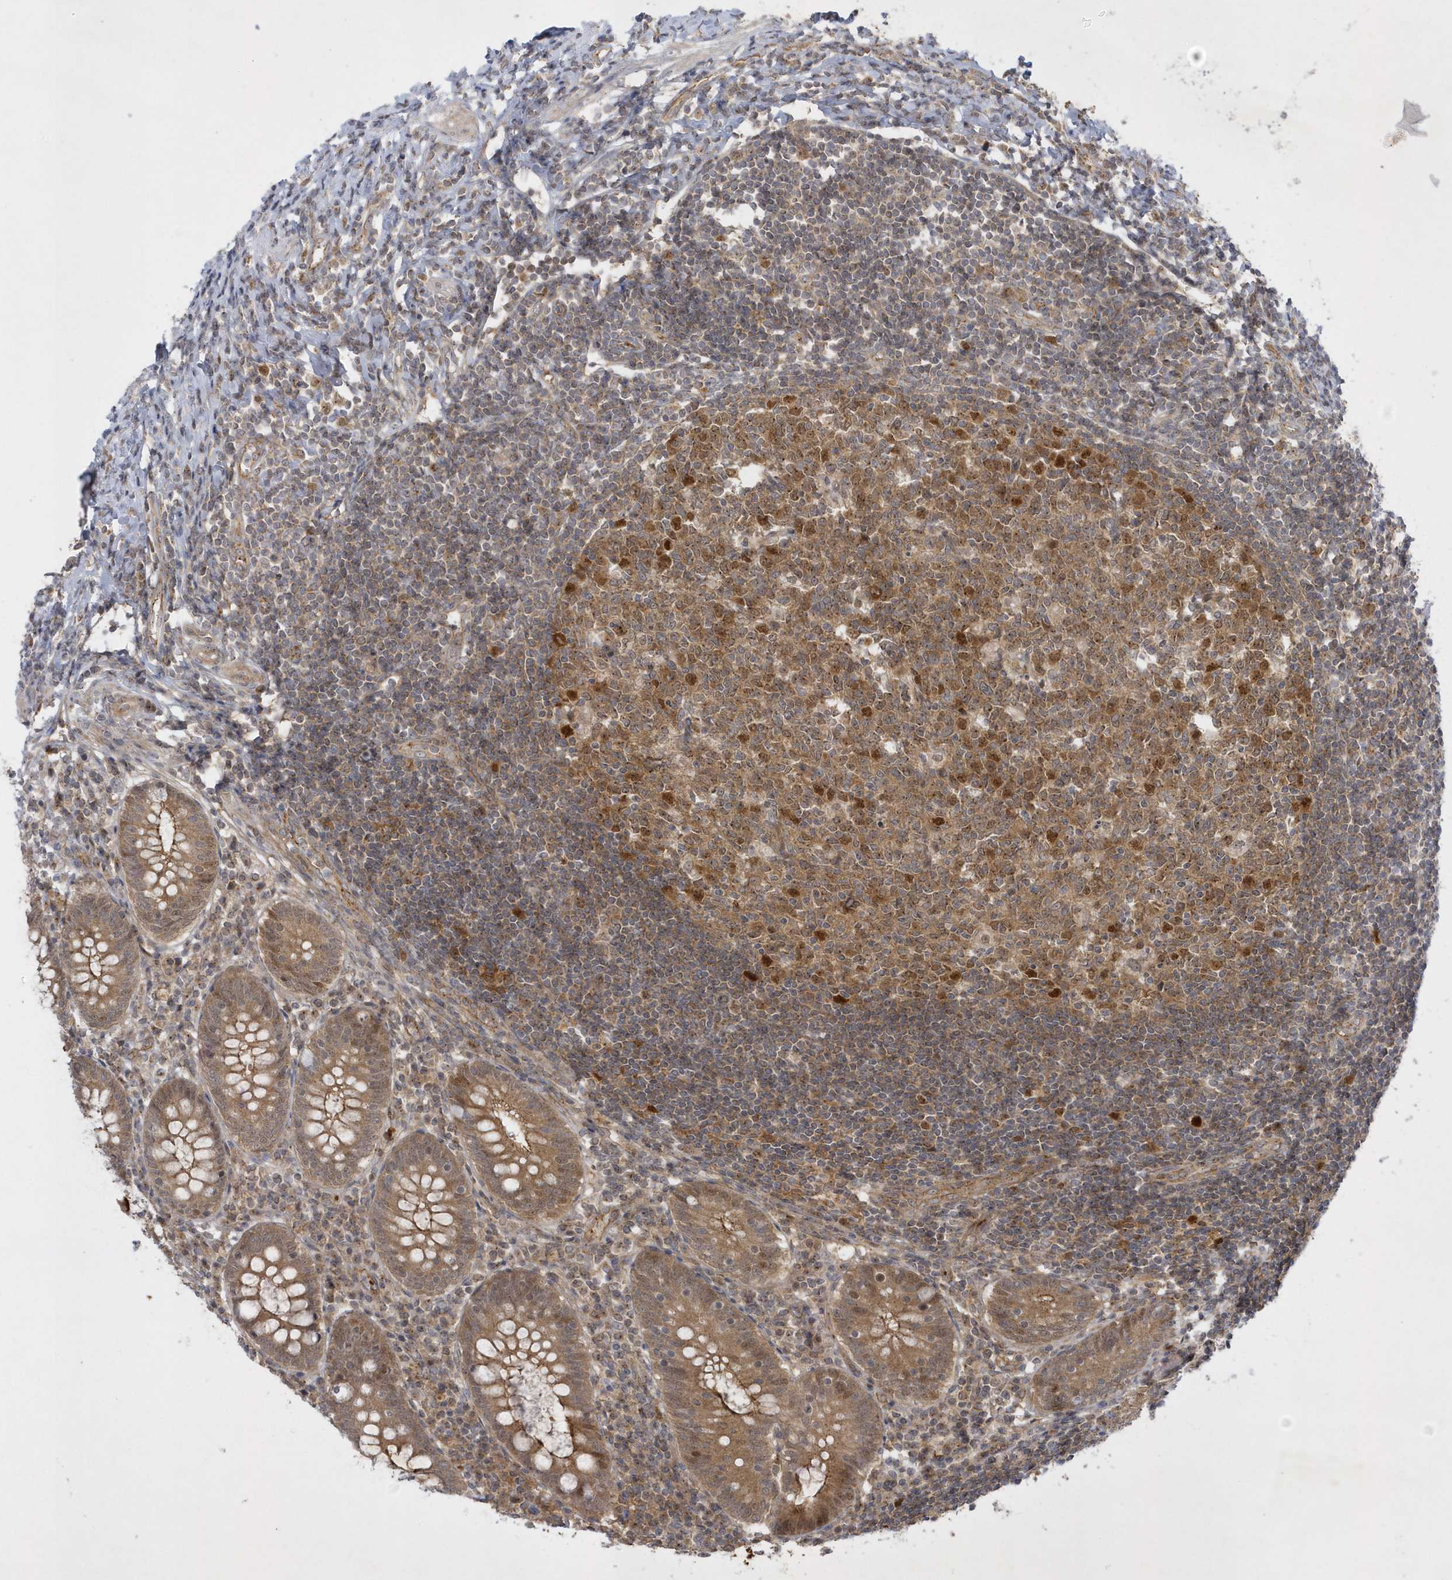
{"staining": {"intensity": "moderate", "quantity": ">75%", "location": "cytoplasmic/membranous,nuclear"}, "tissue": "appendix", "cell_type": "Glandular cells", "image_type": "normal", "snomed": [{"axis": "morphology", "description": "Normal tissue, NOS"}, {"axis": "topography", "description": "Appendix"}], "caption": "Protein staining of normal appendix exhibits moderate cytoplasmic/membranous,nuclear positivity in about >75% of glandular cells.", "gene": "NAF1", "patient": {"sex": "female", "age": 54}}